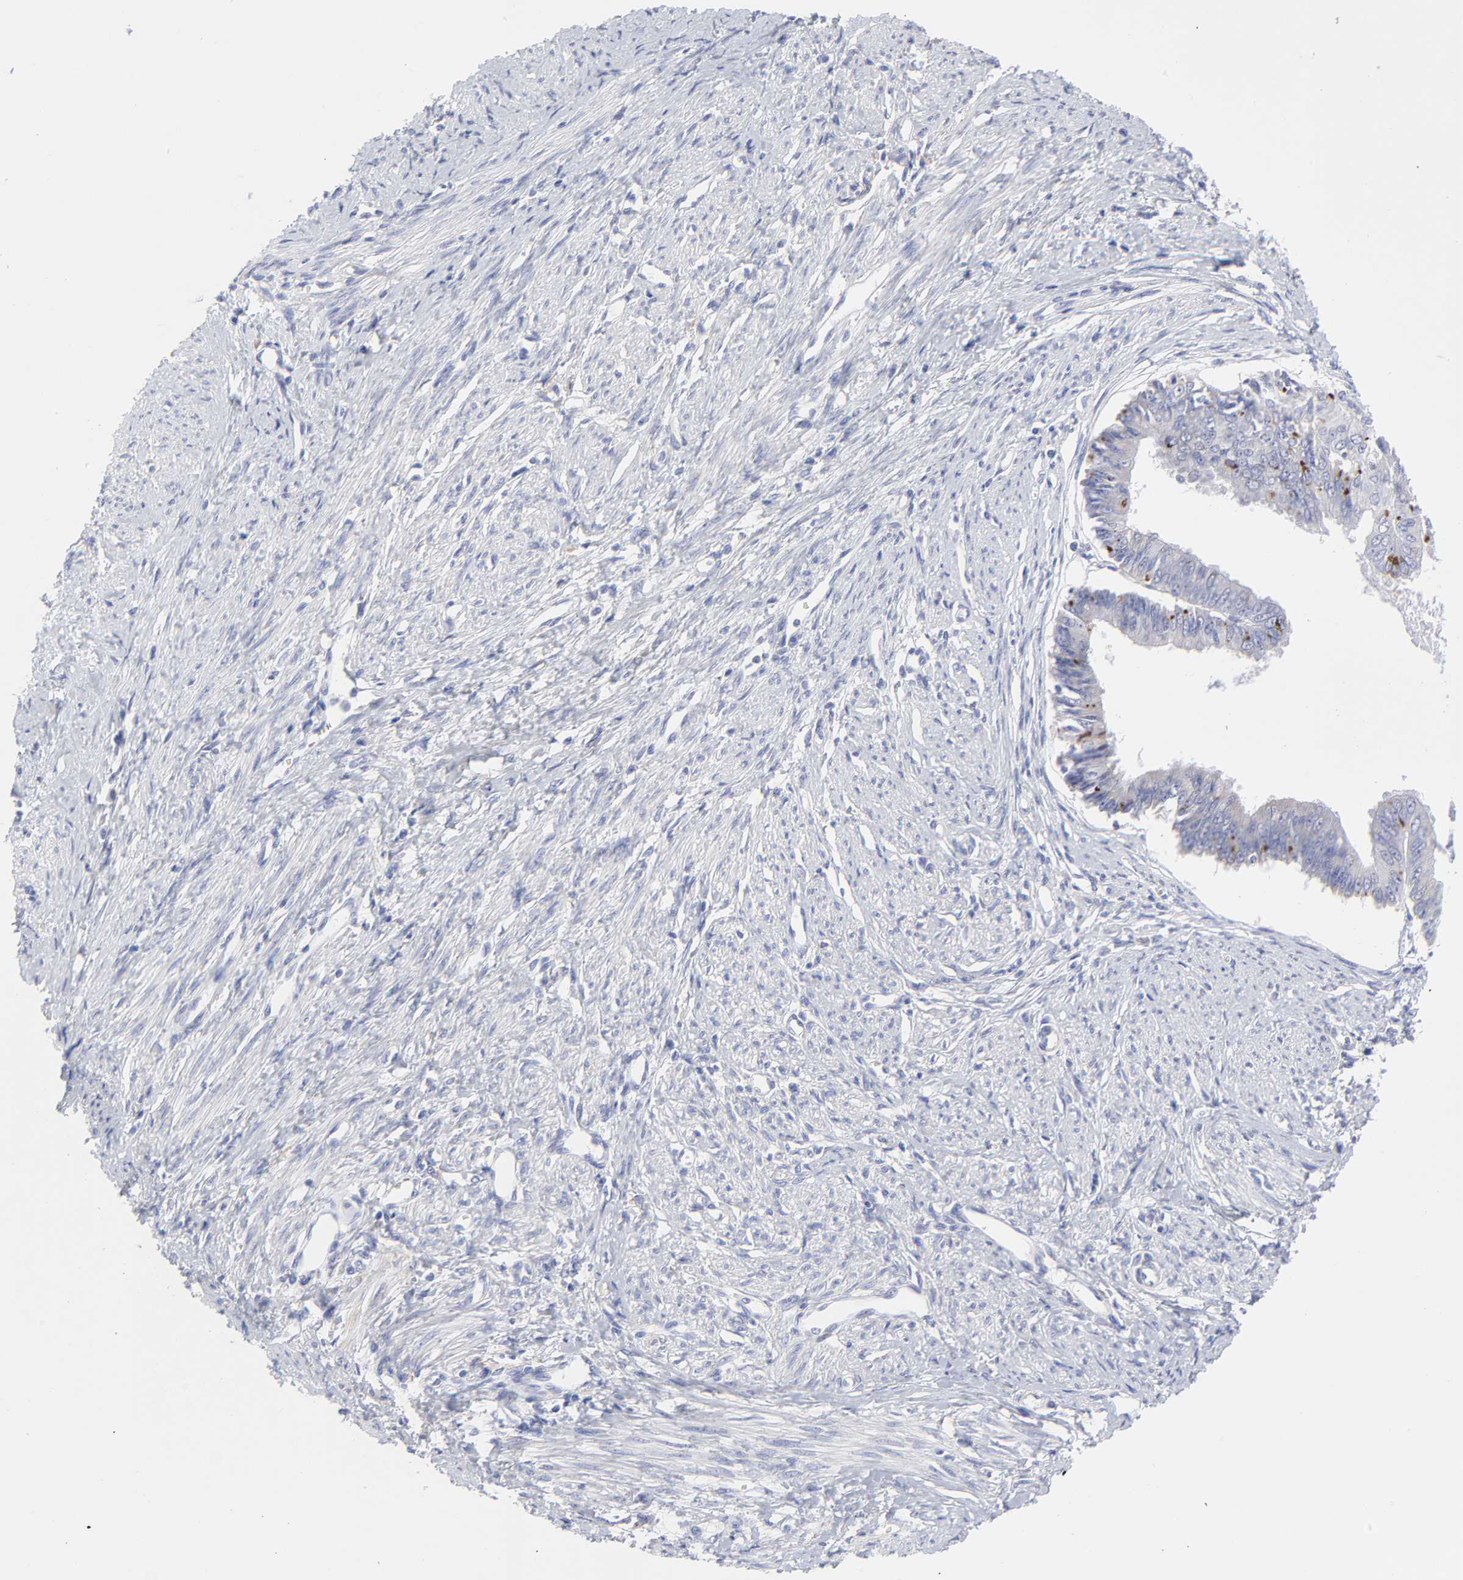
{"staining": {"intensity": "negative", "quantity": "none", "location": "none"}, "tissue": "endometrial cancer", "cell_type": "Tumor cells", "image_type": "cancer", "snomed": [{"axis": "morphology", "description": "Adenocarcinoma, NOS"}, {"axis": "topography", "description": "Endometrium"}], "caption": "DAB (3,3'-diaminobenzidine) immunohistochemical staining of endometrial cancer exhibits no significant staining in tumor cells.", "gene": "DUSP9", "patient": {"sex": "female", "age": 76}}